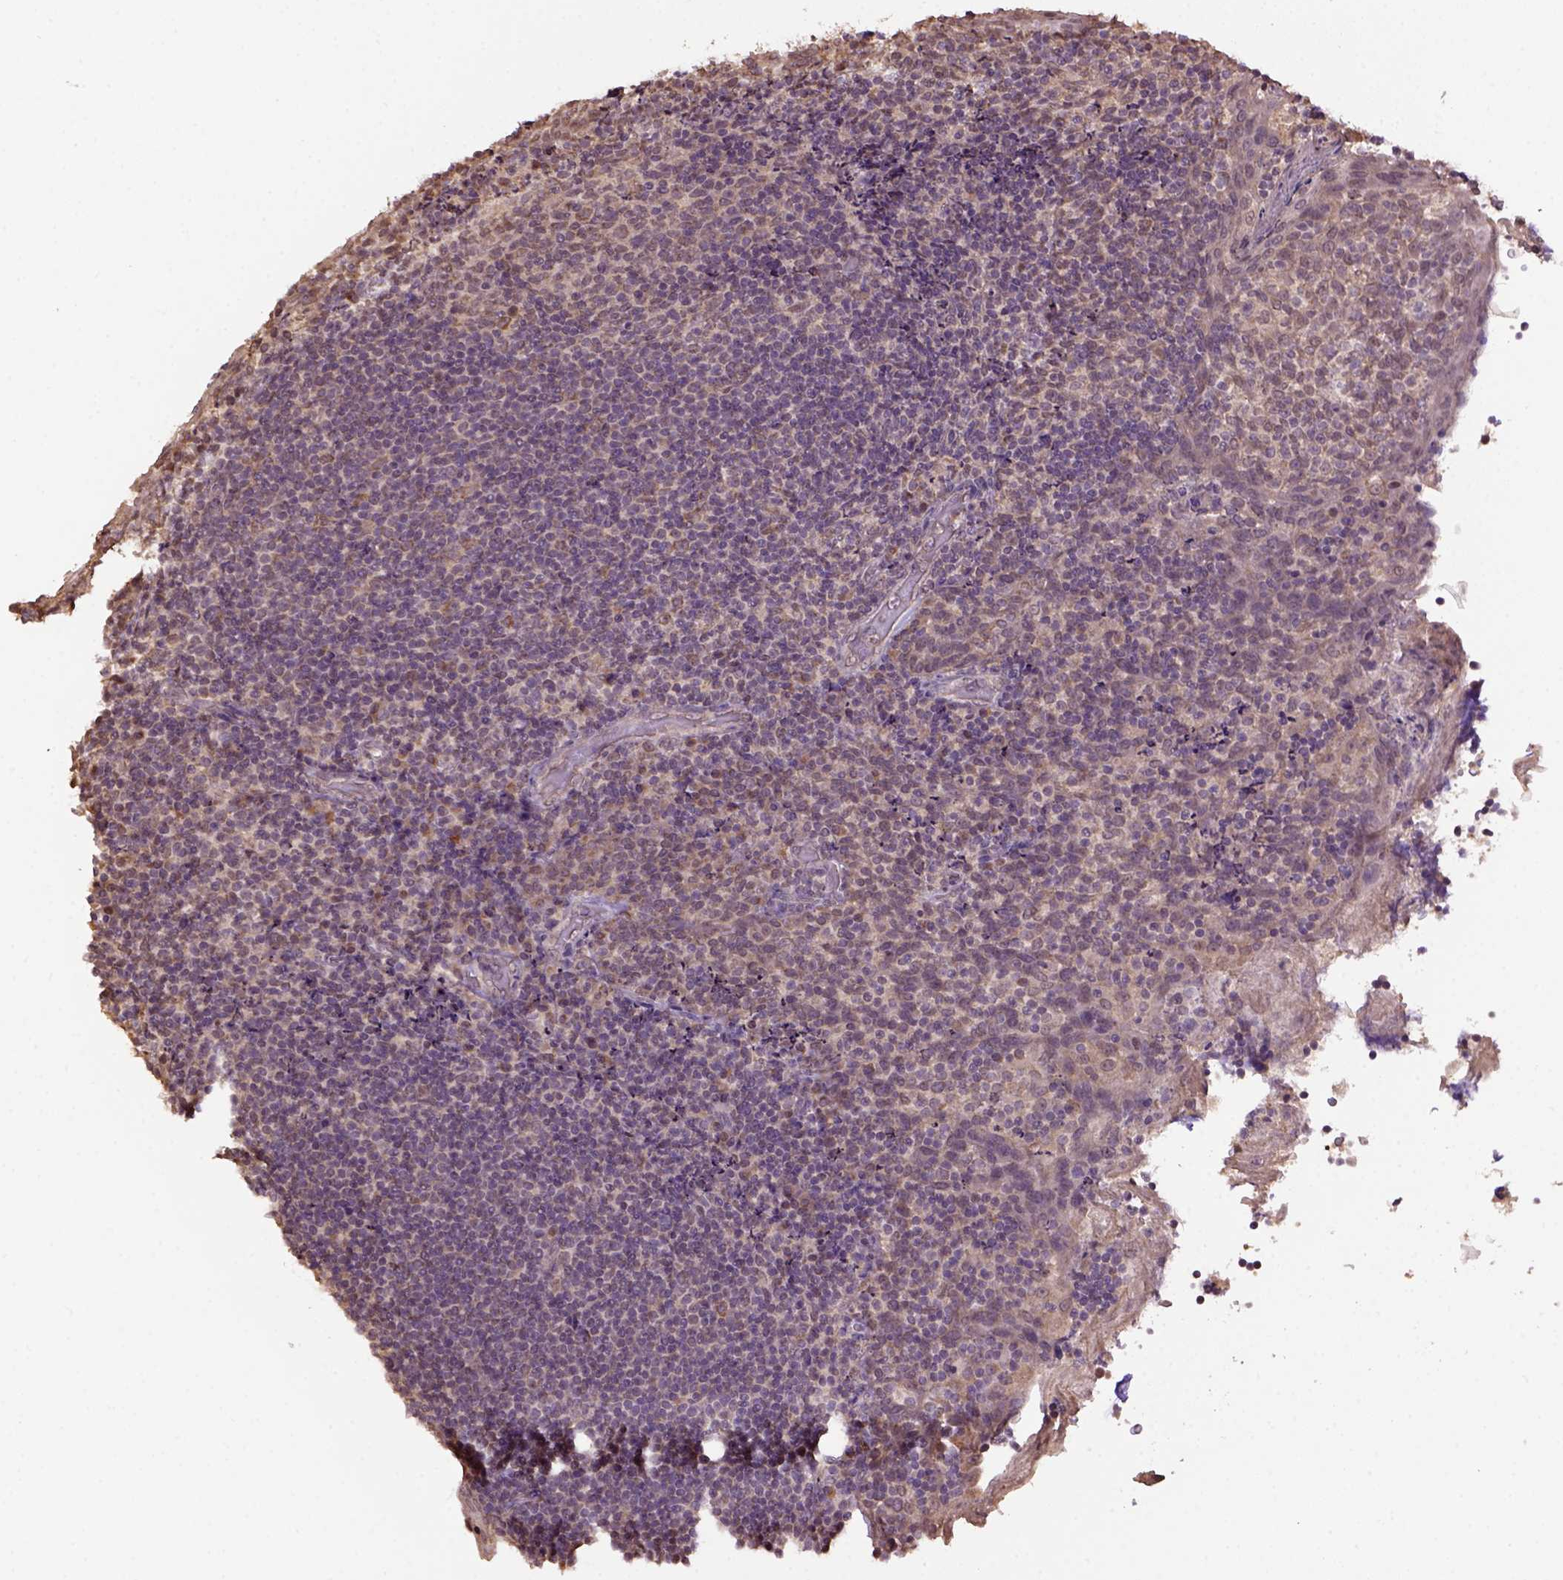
{"staining": {"intensity": "weak", "quantity": "<25%", "location": "cytoplasmic/membranous"}, "tissue": "tonsil", "cell_type": "Germinal center cells", "image_type": "normal", "snomed": [{"axis": "morphology", "description": "Normal tissue, NOS"}, {"axis": "topography", "description": "Tonsil"}], "caption": "Protein analysis of benign tonsil reveals no significant staining in germinal center cells.", "gene": "WDR17", "patient": {"sex": "female", "age": 10}}